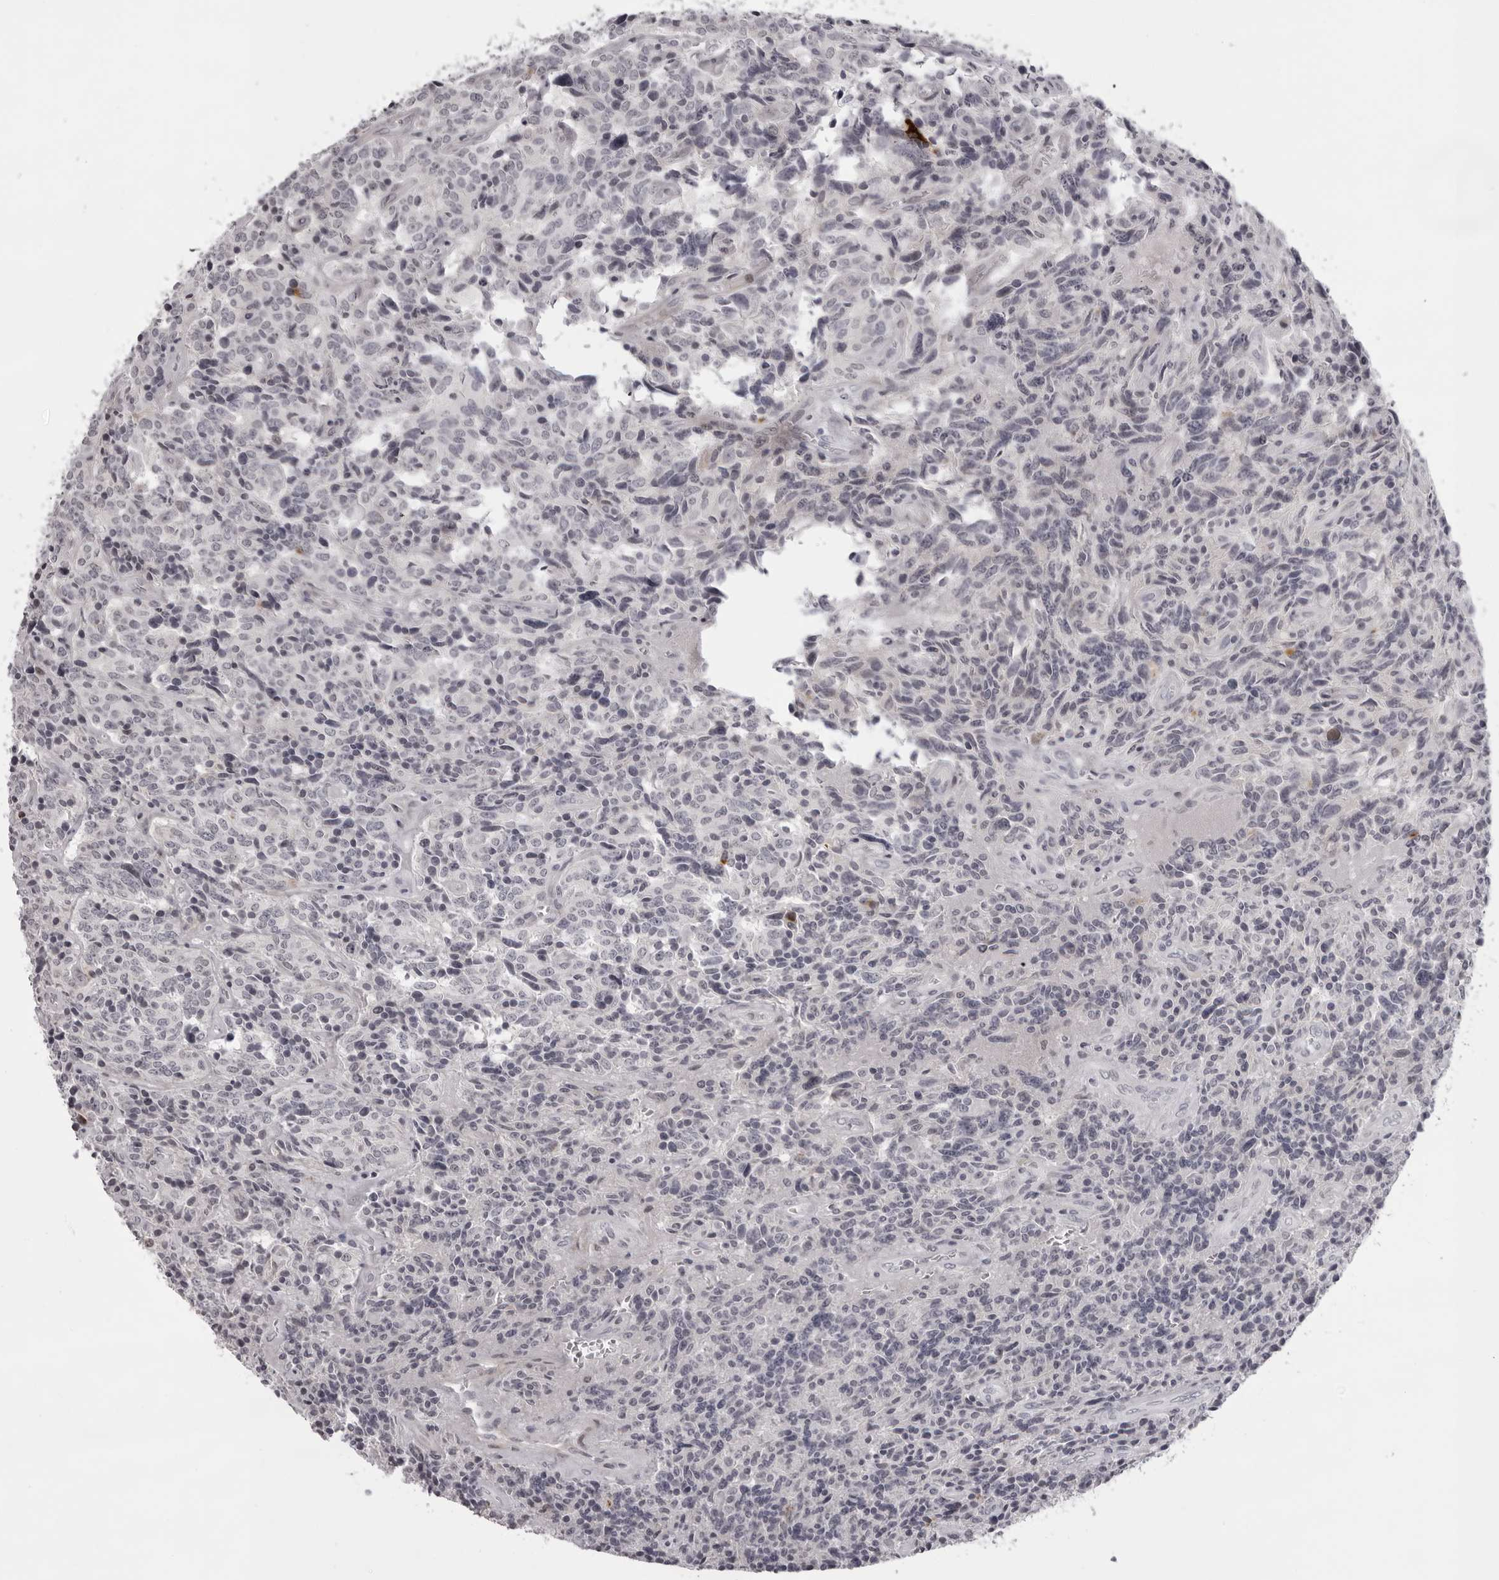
{"staining": {"intensity": "negative", "quantity": "none", "location": "none"}, "tissue": "carcinoid", "cell_type": "Tumor cells", "image_type": "cancer", "snomed": [{"axis": "morphology", "description": "Carcinoid, malignant, NOS"}, {"axis": "topography", "description": "Lung"}], "caption": "Tumor cells show no significant expression in carcinoid.", "gene": "NUDT18", "patient": {"sex": "female", "age": 46}}